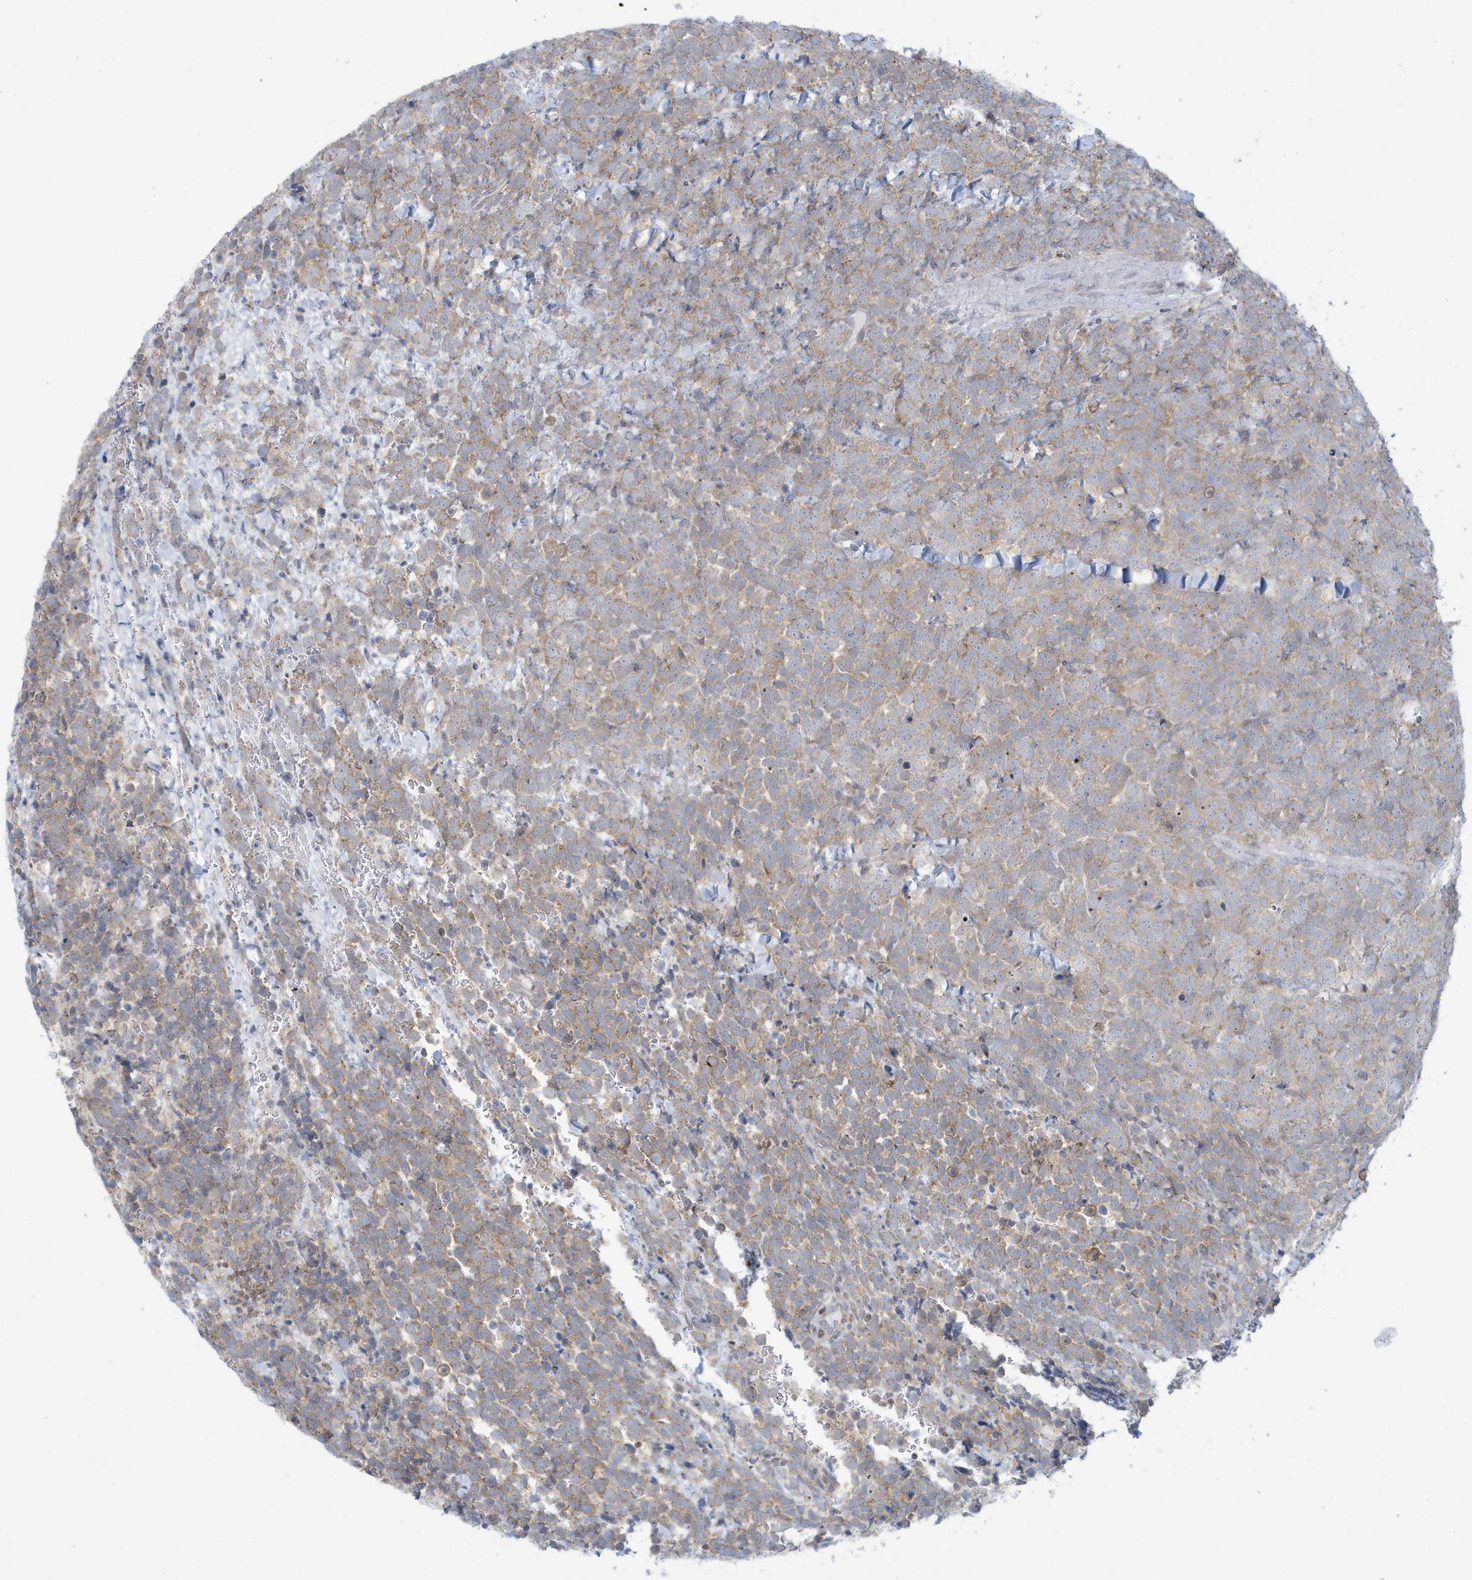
{"staining": {"intensity": "moderate", "quantity": ">75%", "location": "cytoplasmic/membranous"}, "tissue": "urothelial cancer", "cell_type": "Tumor cells", "image_type": "cancer", "snomed": [{"axis": "morphology", "description": "Urothelial carcinoma, High grade"}, {"axis": "topography", "description": "Urinary bladder"}], "caption": "Urothelial cancer tissue shows moderate cytoplasmic/membranous staining in approximately >75% of tumor cells", "gene": "SLAMF9", "patient": {"sex": "female", "age": 82}}